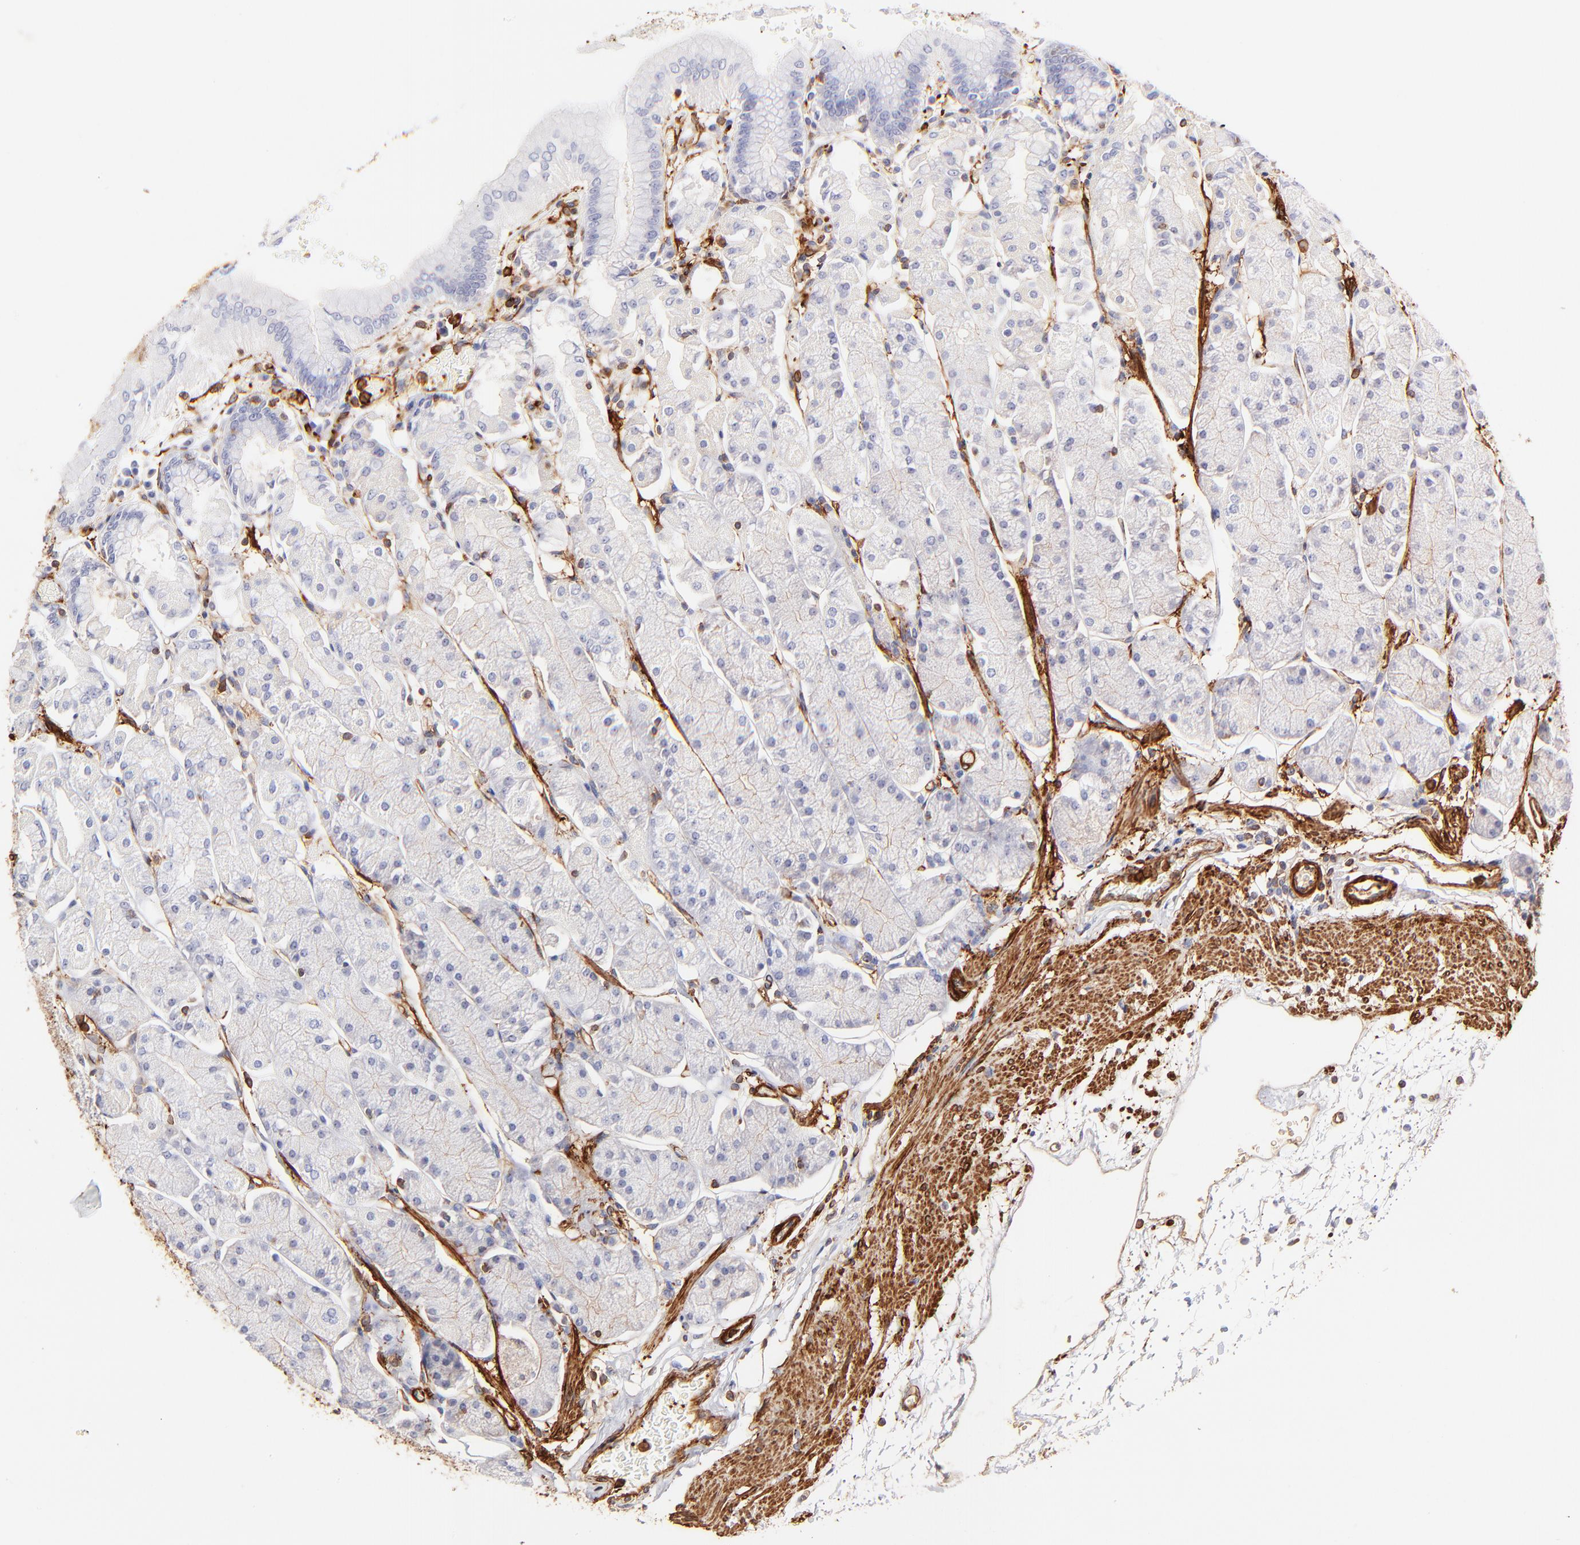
{"staining": {"intensity": "negative", "quantity": "none", "location": "none"}, "tissue": "stomach", "cell_type": "Glandular cells", "image_type": "normal", "snomed": [{"axis": "morphology", "description": "Normal tissue, NOS"}, {"axis": "topography", "description": "Stomach, upper"}, {"axis": "topography", "description": "Stomach"}], "caption": "IHC image of benign stomach: stomach stained with DAB (3,3'-diaminobenzidine) demonstrates no significant protein expression in glandular cells. (Stains: DAB (3,3'-diaminobenzidine) immunohistochemistry (IHC) with hematoxylin counter stain, Microscopy: brightfield microscopy at high magnification).", "gene": "FLNA", "patient": {"sex": "male", "age": 76}}